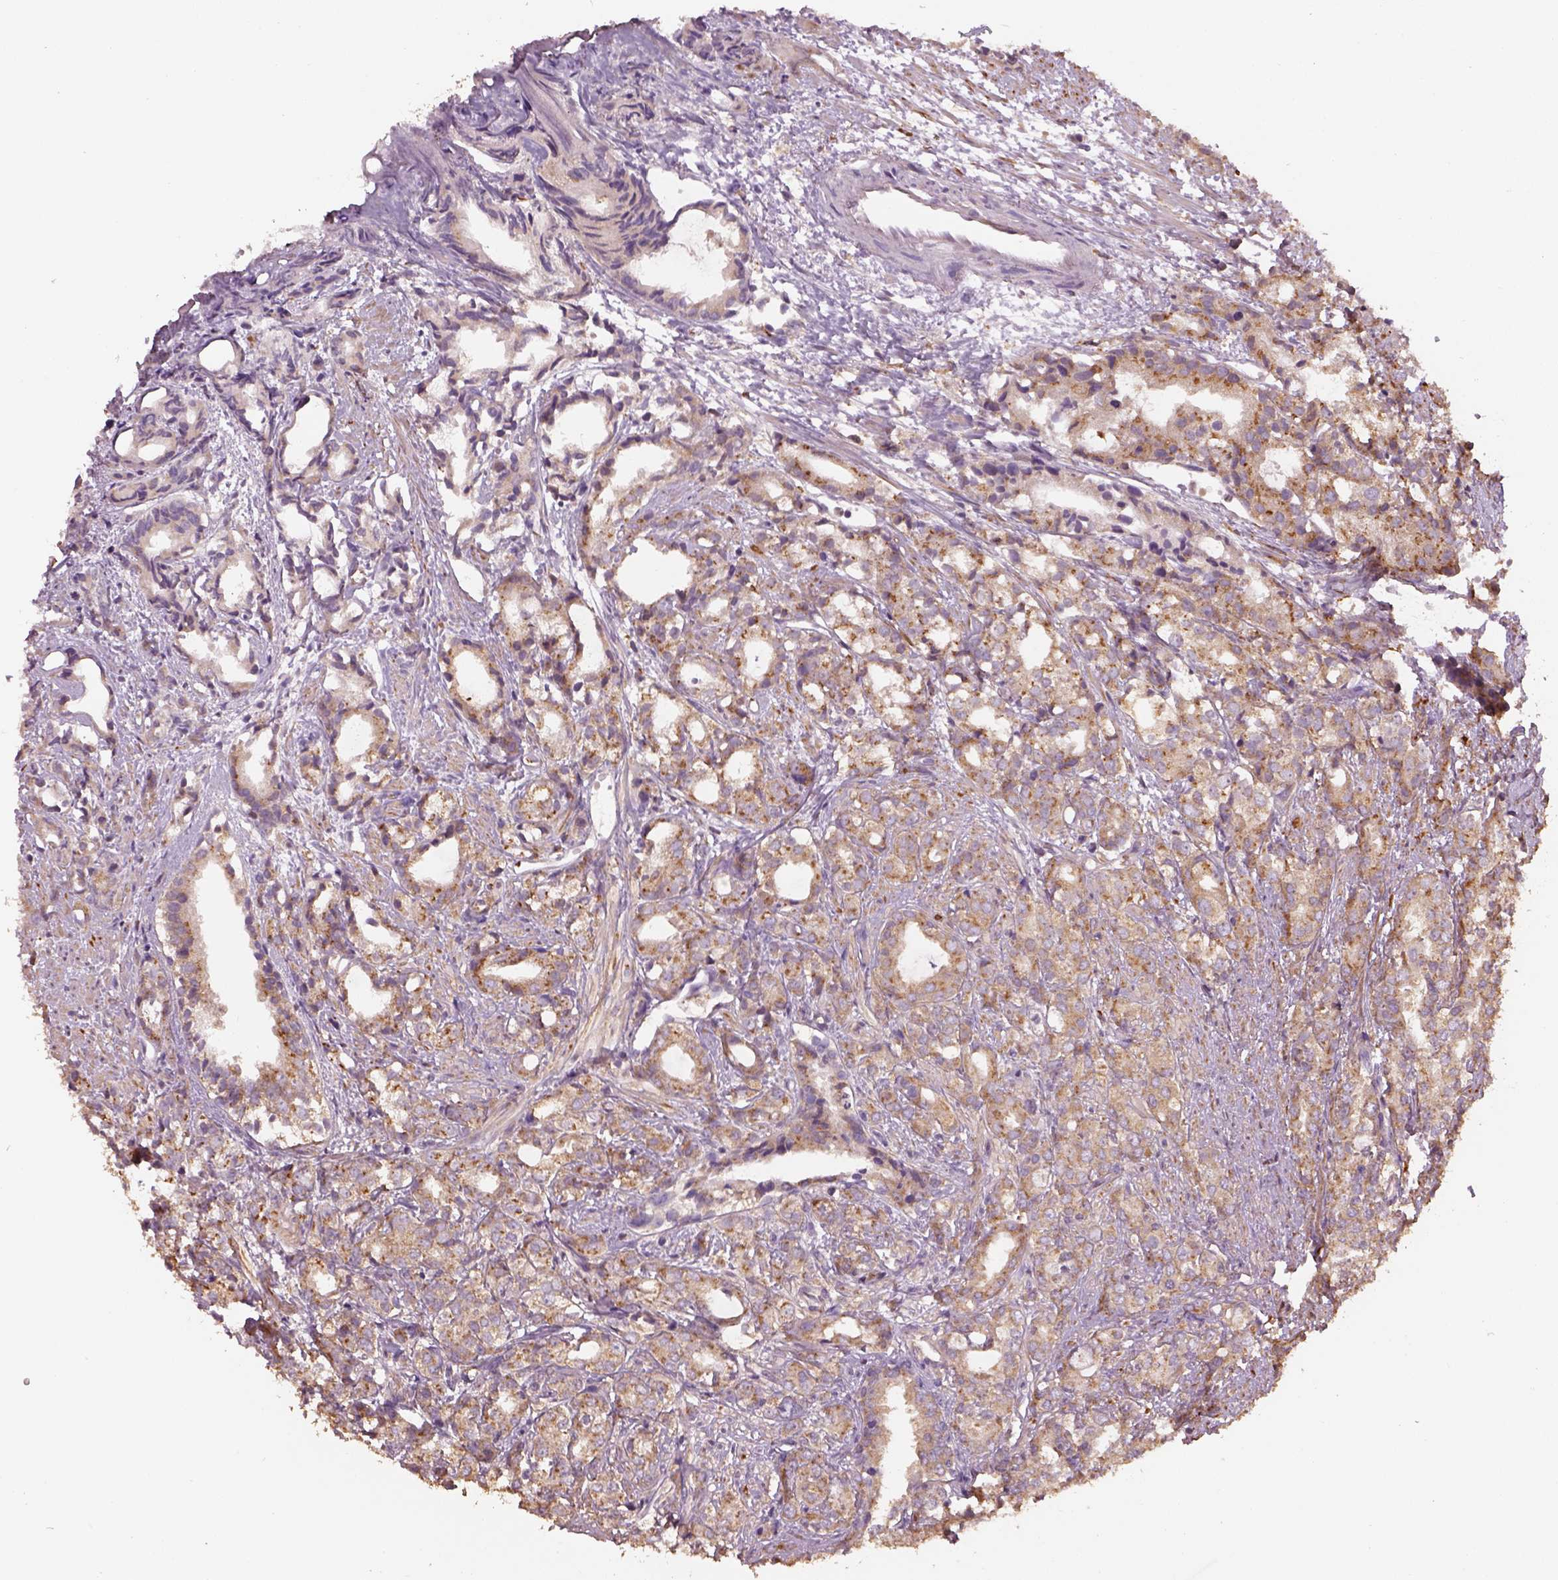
{"staining": {"intensity": "moderate", "quantity": ">75%", "location": "cytoplasmic/membranous"}, "tissue": "prostate cancer", "cell_type": "Tumor cells", "image_type": "cancer", "snomed": [{"axis": "morphology", "description": "Adenocarcinoma, High grade"}, {"axis": "topography", "description": "Prostate"}], "caption": "The micrograph shows a brown stain indicating the presence of a protein in the cytoplasmic/membranous of tumor cells in high-grade adenocarcinoma (prostate). The staining was performed using DAB to visualize the protein expression in brown, while the nuclei were stained in blue with hematoxylin (Magnification: 20x).", "gene": "AP1B1", "patient": {"sex": "male", "age": 79}}